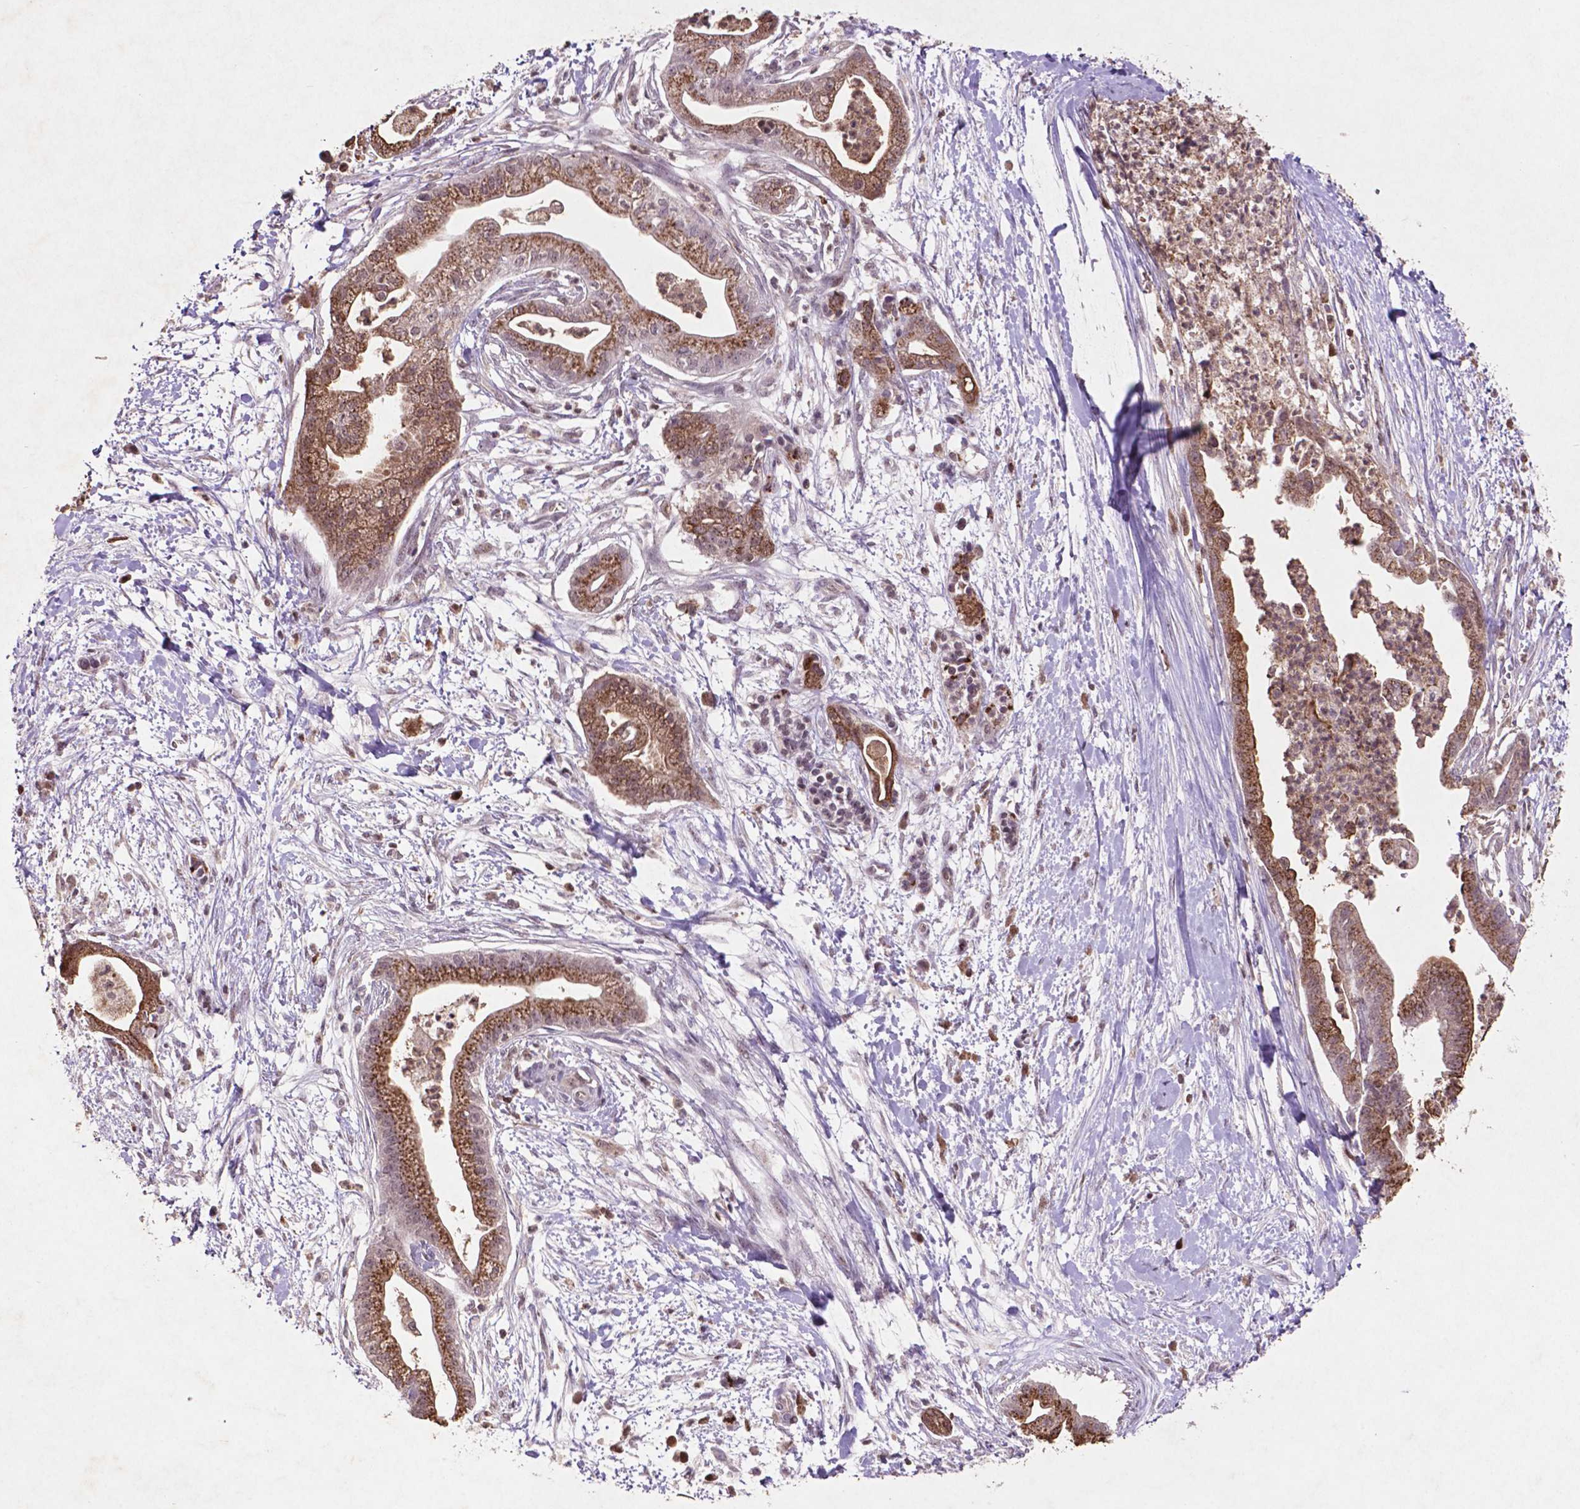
{"staining": {"intensity": "moderate", "quantity": ">75%", "location": "cytoplasmic/membranous"}, "tissue": "pancreatic cancer", "cell_type": "Tumor cells", "image_type": "cancer", "snomed": [{"axis": "morphology", "description": "Normal tissue, NOS"}, {"axis": "morphology", "description": "Adenocarcinoma, NOS"}, {"axis": "topography", "description": "Lymph node"}, {"axis": "topography", "description": "Pancreas"}], "caption": "About >75% of tumor cells in human pancreatic cancer exhibit moderate cytoplasmic/membranous protein expression as visualized by brown immunohistochemical staining.", "gene": "GLRX", "patient": {"sex": "female", "age": 58}}